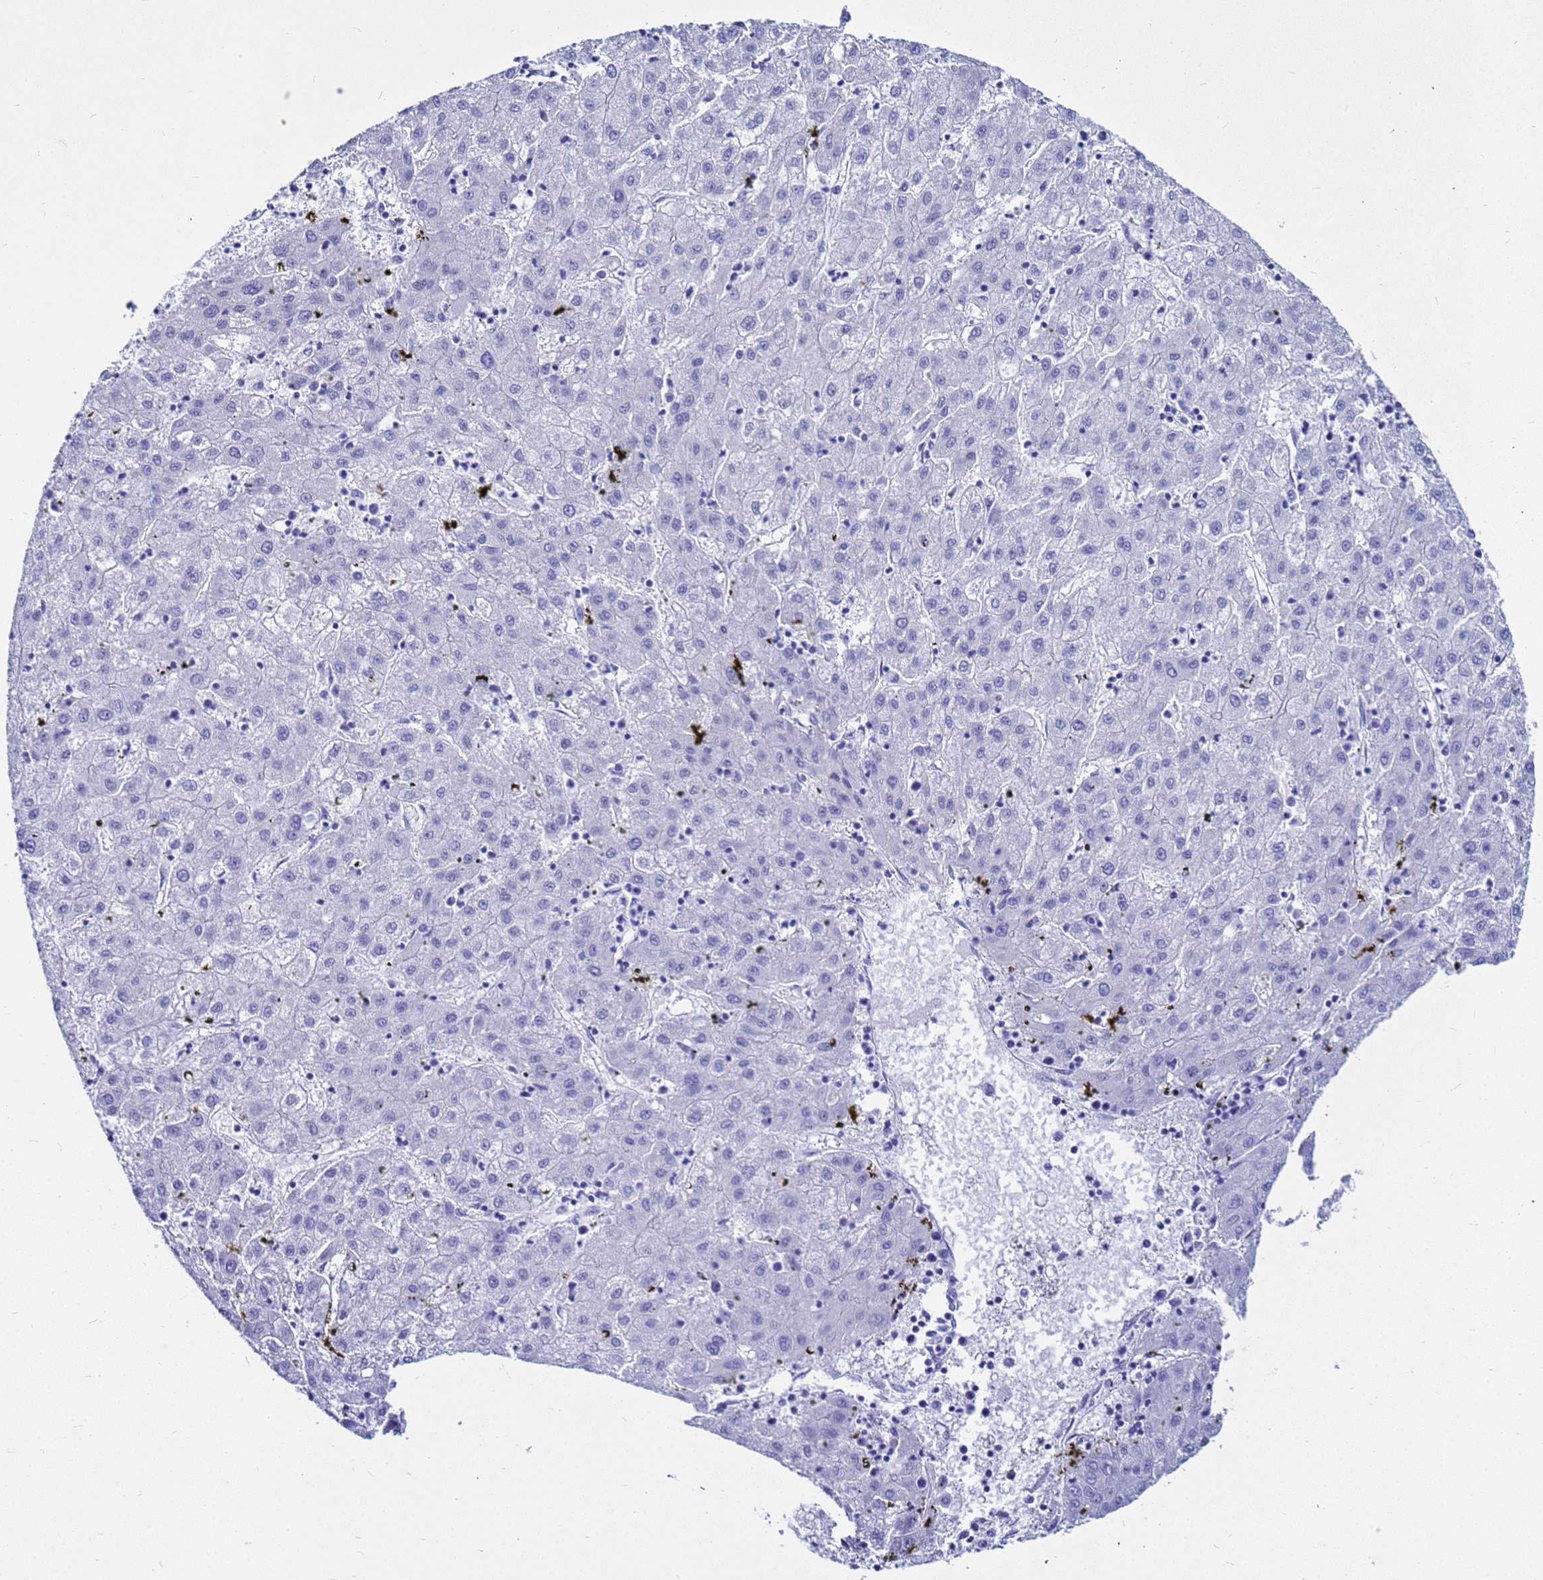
{"staining": {"intensity": "negative", "quantity": "none", "location": "none"}, "tissue": "liver cancer", "cell_type": "Tumor cells", "image_type": "cancer", "snomed": [{"axis": "morphology", "description": "Carcinoma, Hepatocellular, NOS"}, {"axis": "topography", "description": "Liver"}], "caption": "Immunohistochemical staining of liver cancer (hepatocellular carcinoma) shows no significant expression in tumor cells.", "gene": "CKB", "patient": {"sex": "male", "age": 72}}